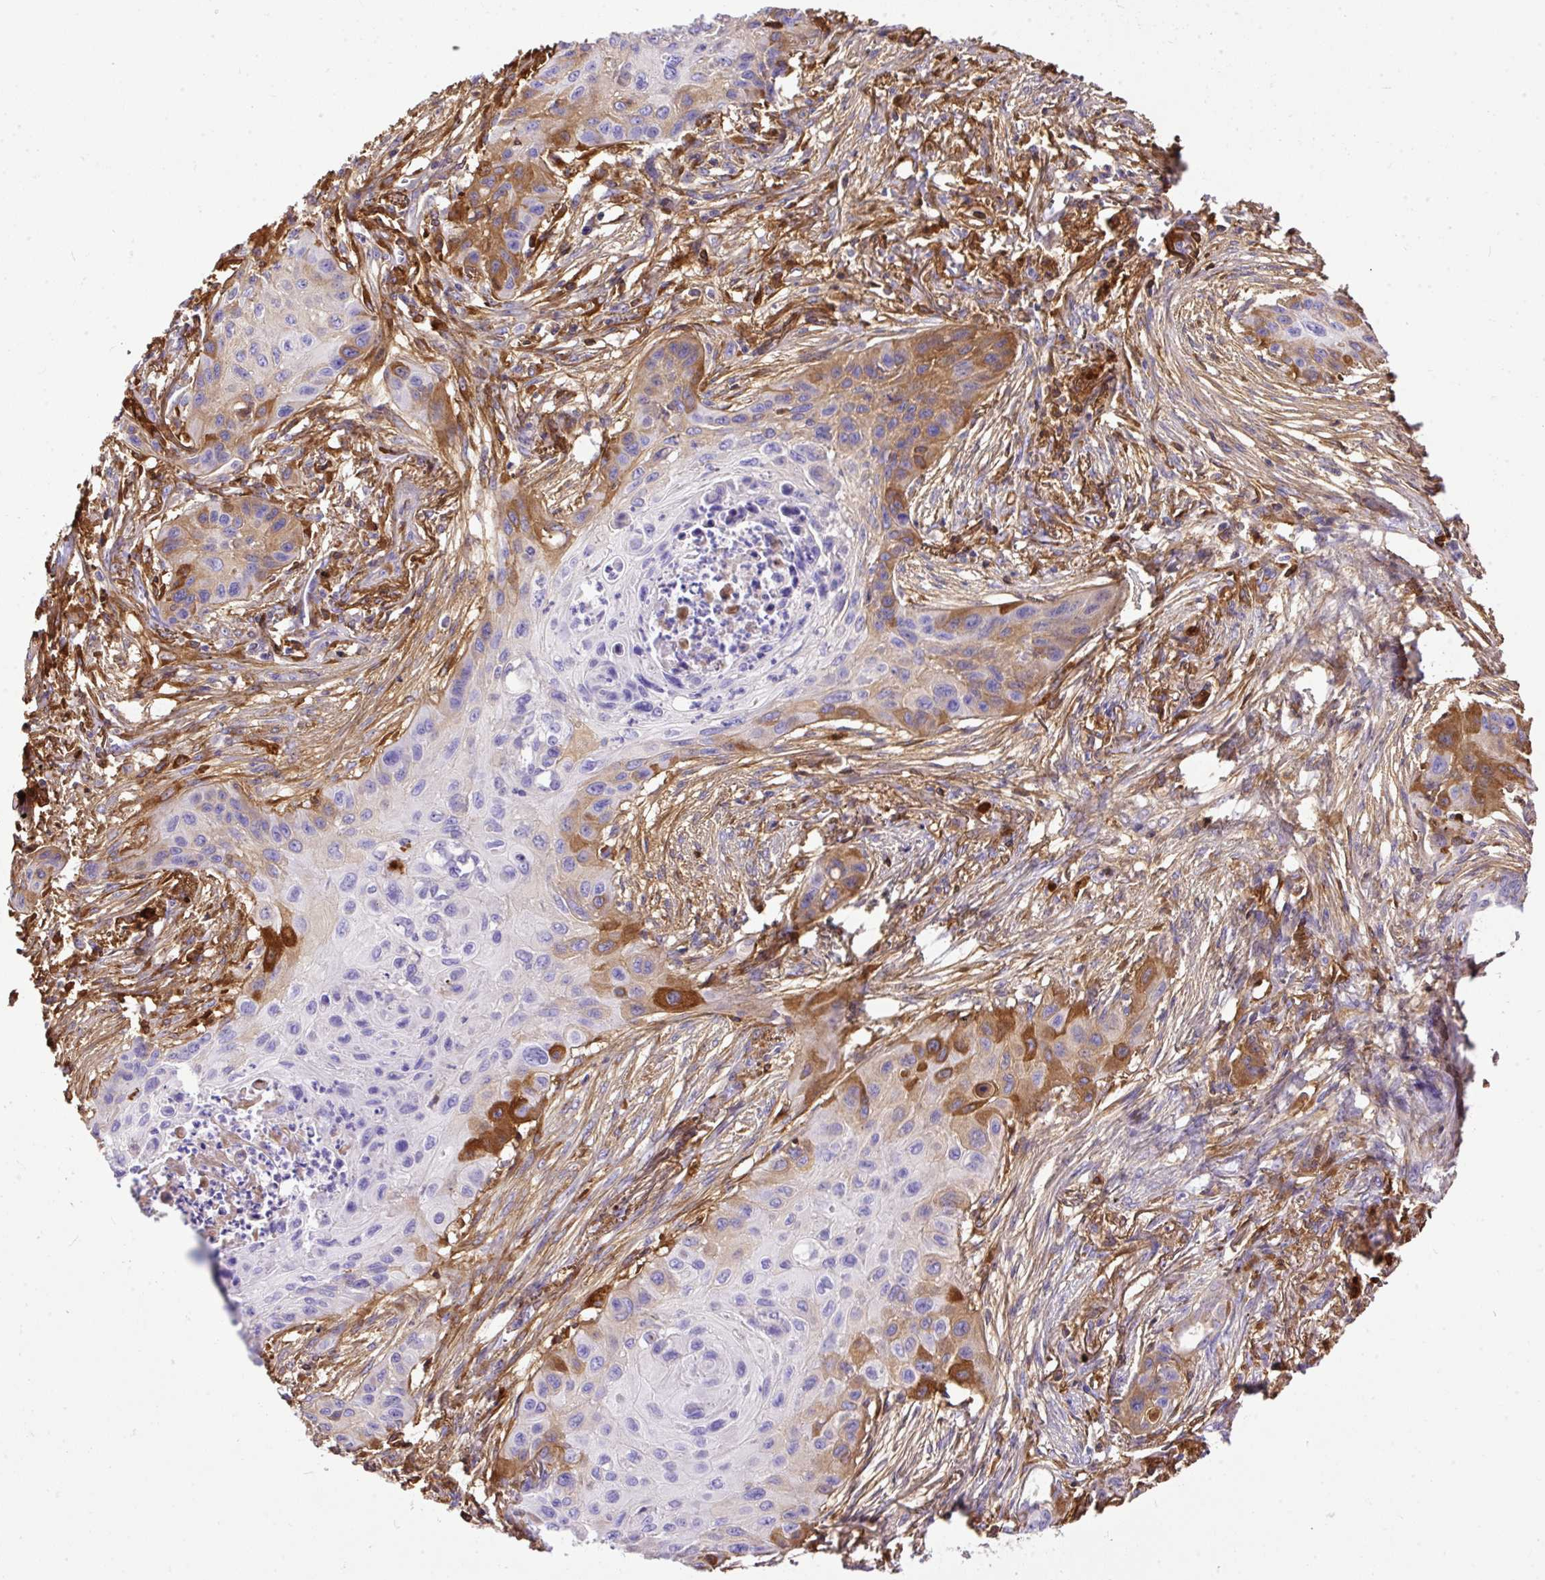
{"staining": {"intensity": "strong", "quantity": "<25%", "location": "cytoplasmic/membranous"}, "tissue": "lung cancer", "cell_type": "Tumor cells", "image_type": "cancer", "snomed": [{"axis": "morphology", "description": "Squamous cell carcinoma, NOS"}, {"axis": "topography", "description": "Lung"}], "caption": "High-magnification brightfield microscopy of lung cancer (squamous cell carcinoma) stained with DAB (3,3'-diaminobenzidine) (brown) and counterstained with hematoxylin (blue). tumor cells exhibit strong cytoplasmic/membranous staining is identified in approximately<25% of cells. The protein of interest is shown in brown color, while the nuclei are stained blue.", "gene": "CLEC3B", "patient": {"sex": "male", "age": 71}}